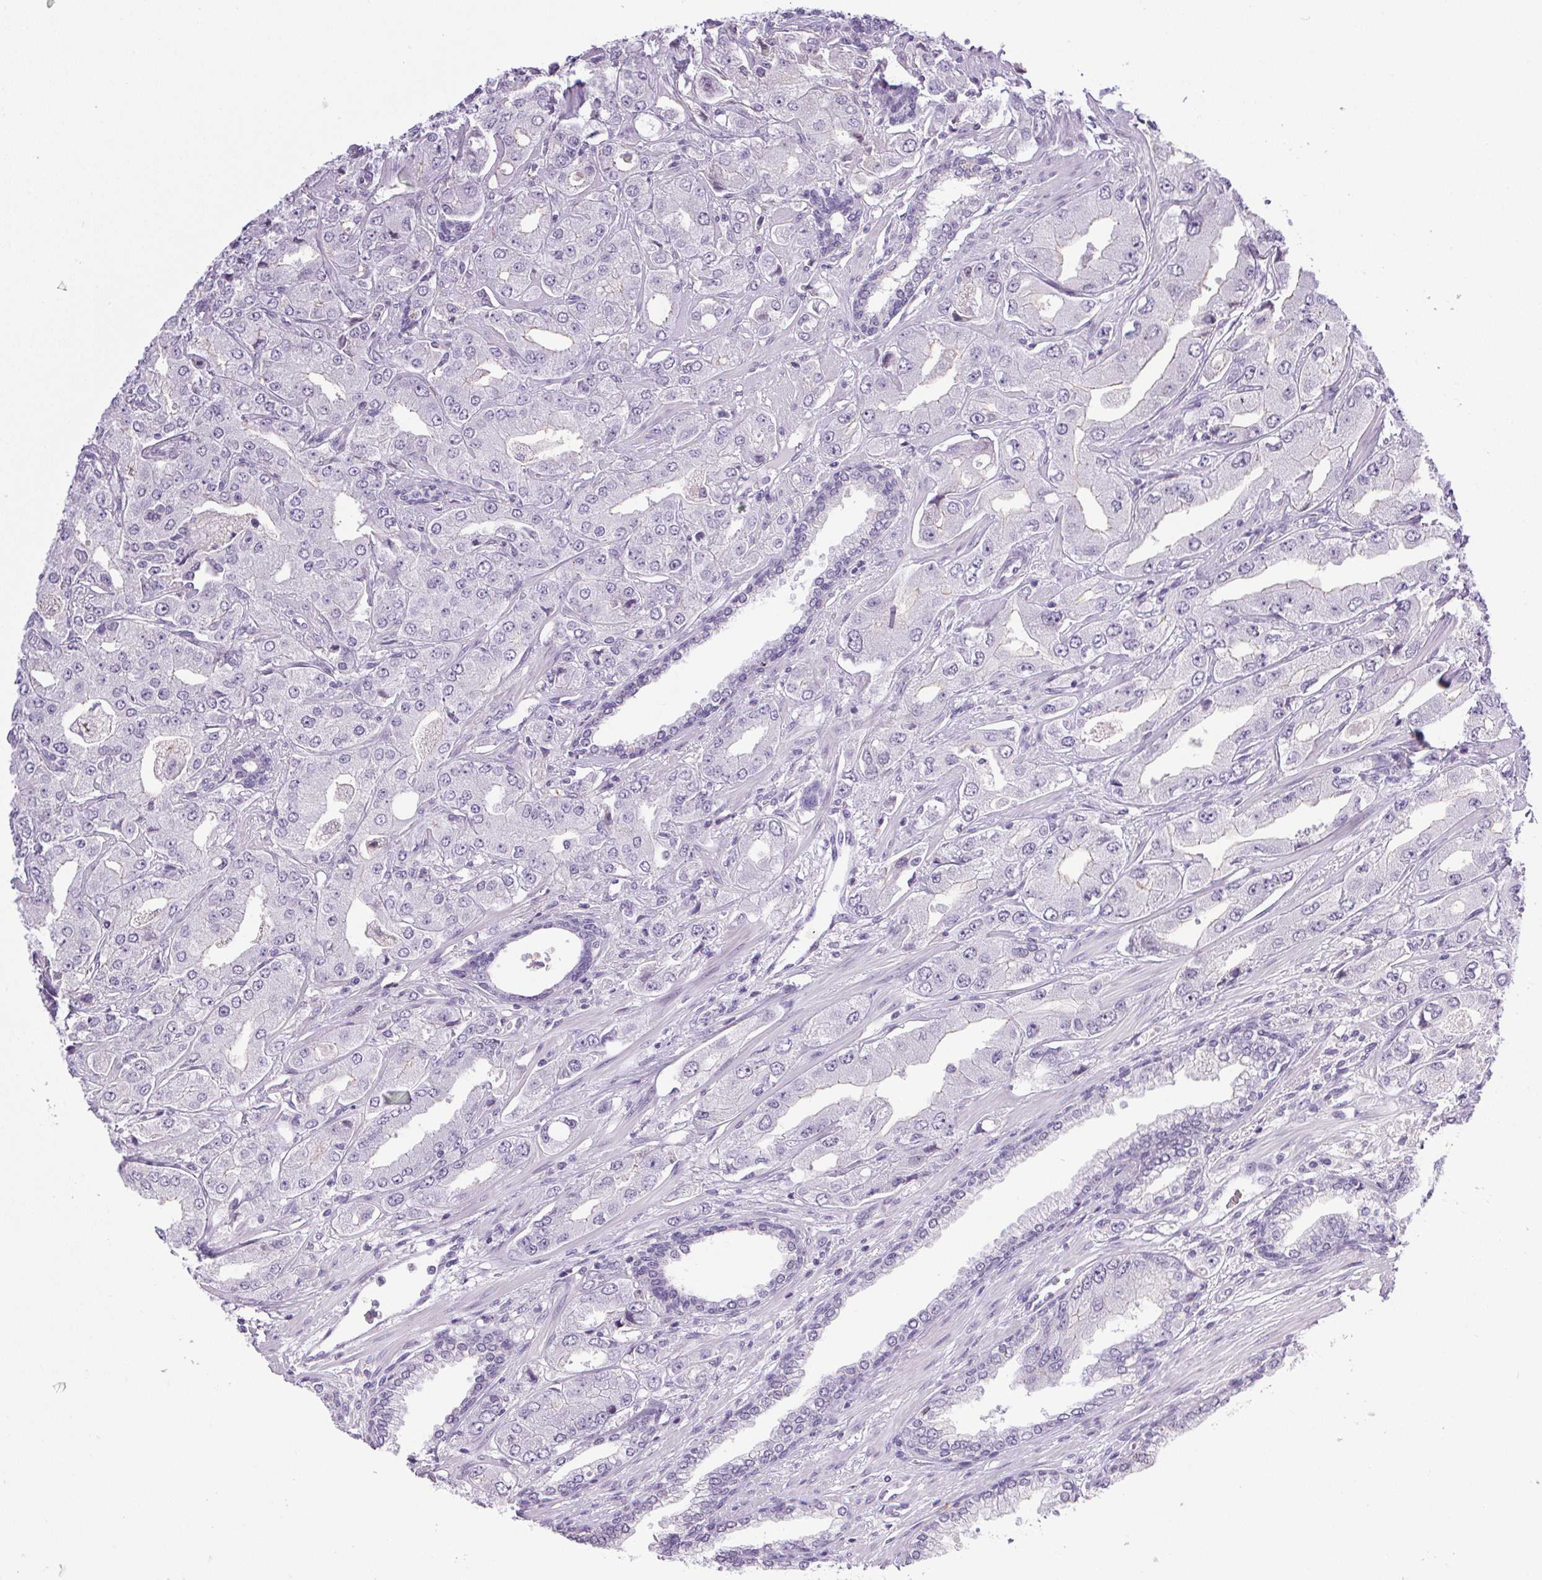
{"staining": {"intensity": "negative", "quantity": "none", "location": "none"}, "tissue": "prostate cancer", "cell_type": "Tumor cells", "image_type": "cancer", "snomed": [{"axis": "morphology", "description": "Adenocarcinoma, Low grade"}, {"axis": "topography", "description": "Prostate"}], "caption": "A micrograph of human prostate cancer (low-grade adenocarcinoma) is negative for staining in tumor cells.", "gene": "PRL", "patient": {"sex": "male", "age": 60}}